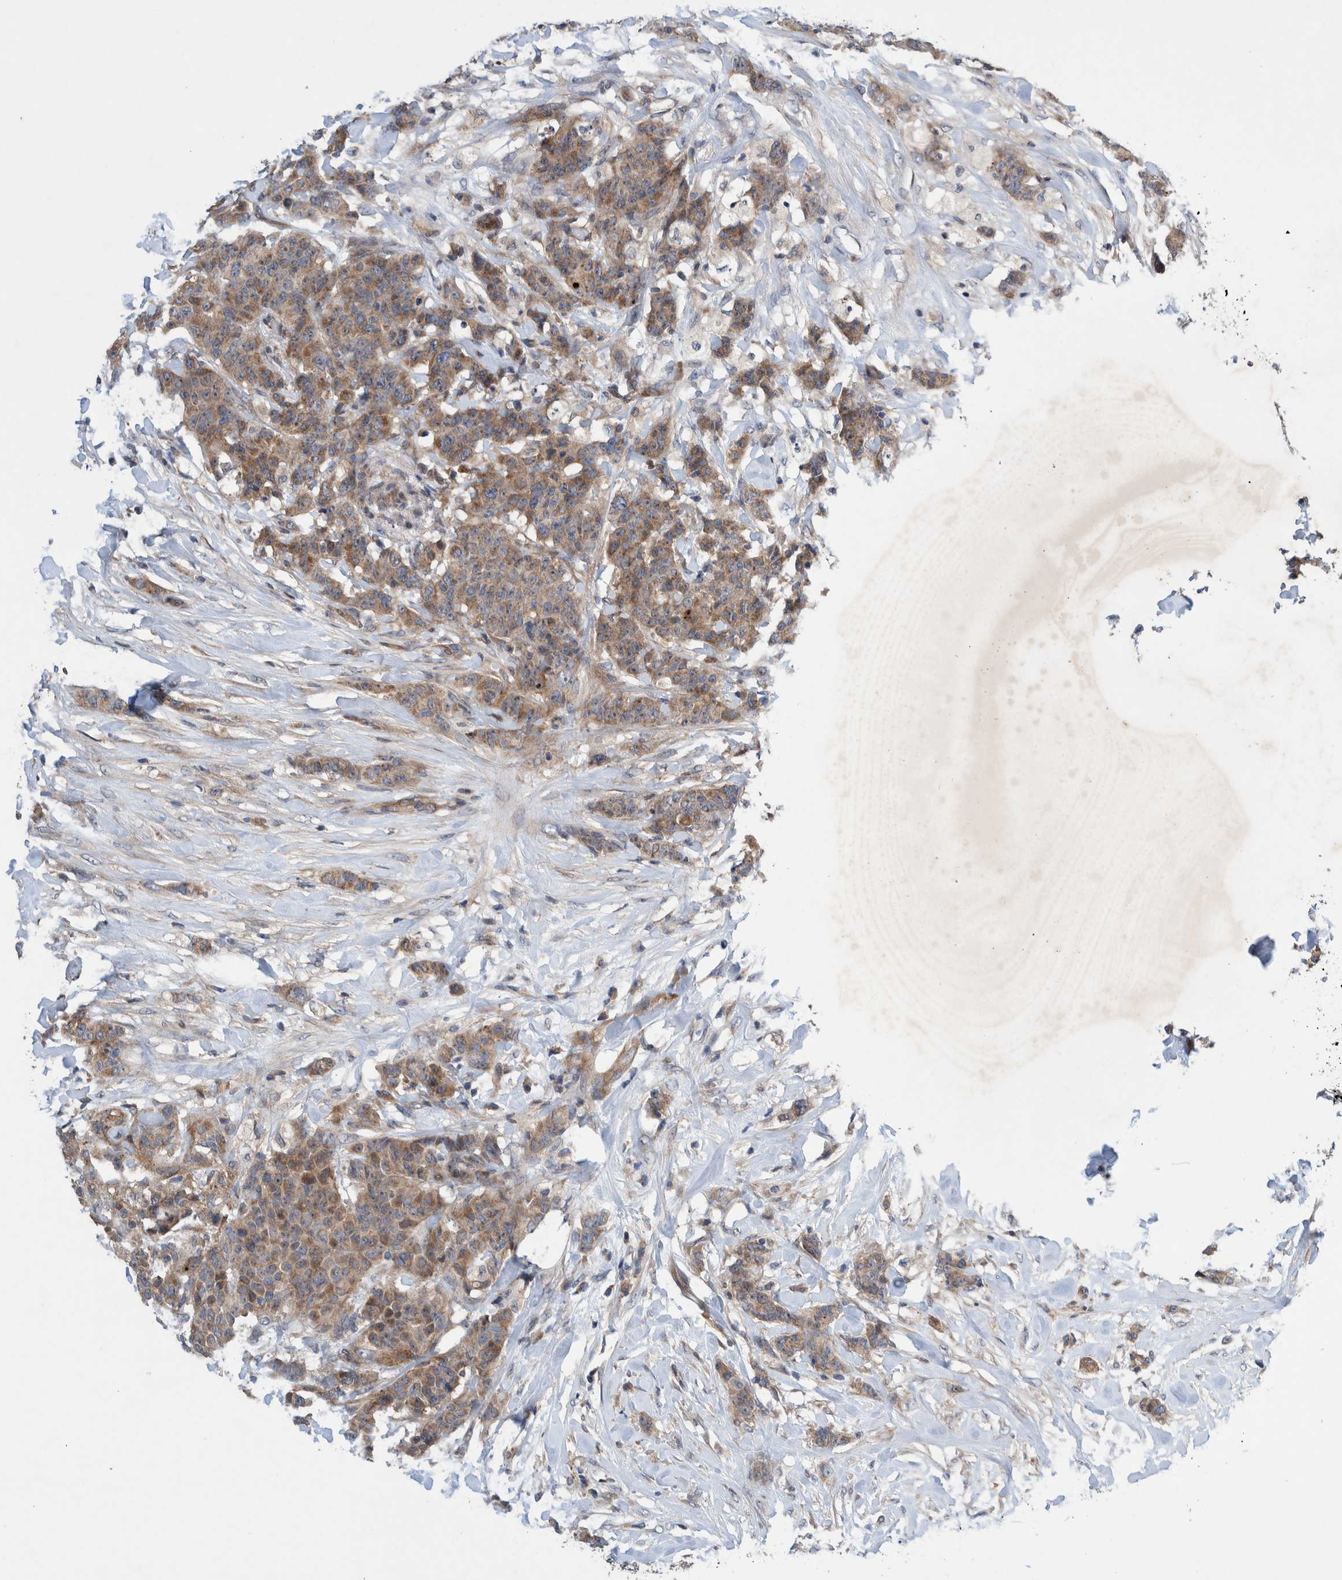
{"staining": {"intensity": "weak", "quantity": ">75%", "location": "cytoplasmic/membranous"}, "tissue": "breast cancer", "cell_type": "Tumor cells", "image_type": "cancer", "snomed": [{"axis": "morphology", "description": "Normal tissue, NOS"}, {"axis": "morphology", "description": "Duct carcinoma"}, {"axis": "topography", "description": "Breast"}], "caption": "Protein staining of breast cancer (intraductal carcinoma) tissue reveals weak cytoplasmic/membranous positivity in approximately >75% of tumor cells. The staining was performed using DAB (3,3'-diaminobenzidine) to visualize the protein expression in brown, while the nuclei were stained in blue with hematoxylin (Magnification: 20x).", "gene": "PIK3R6", "patient": {"sex": "female", "age": 40}}